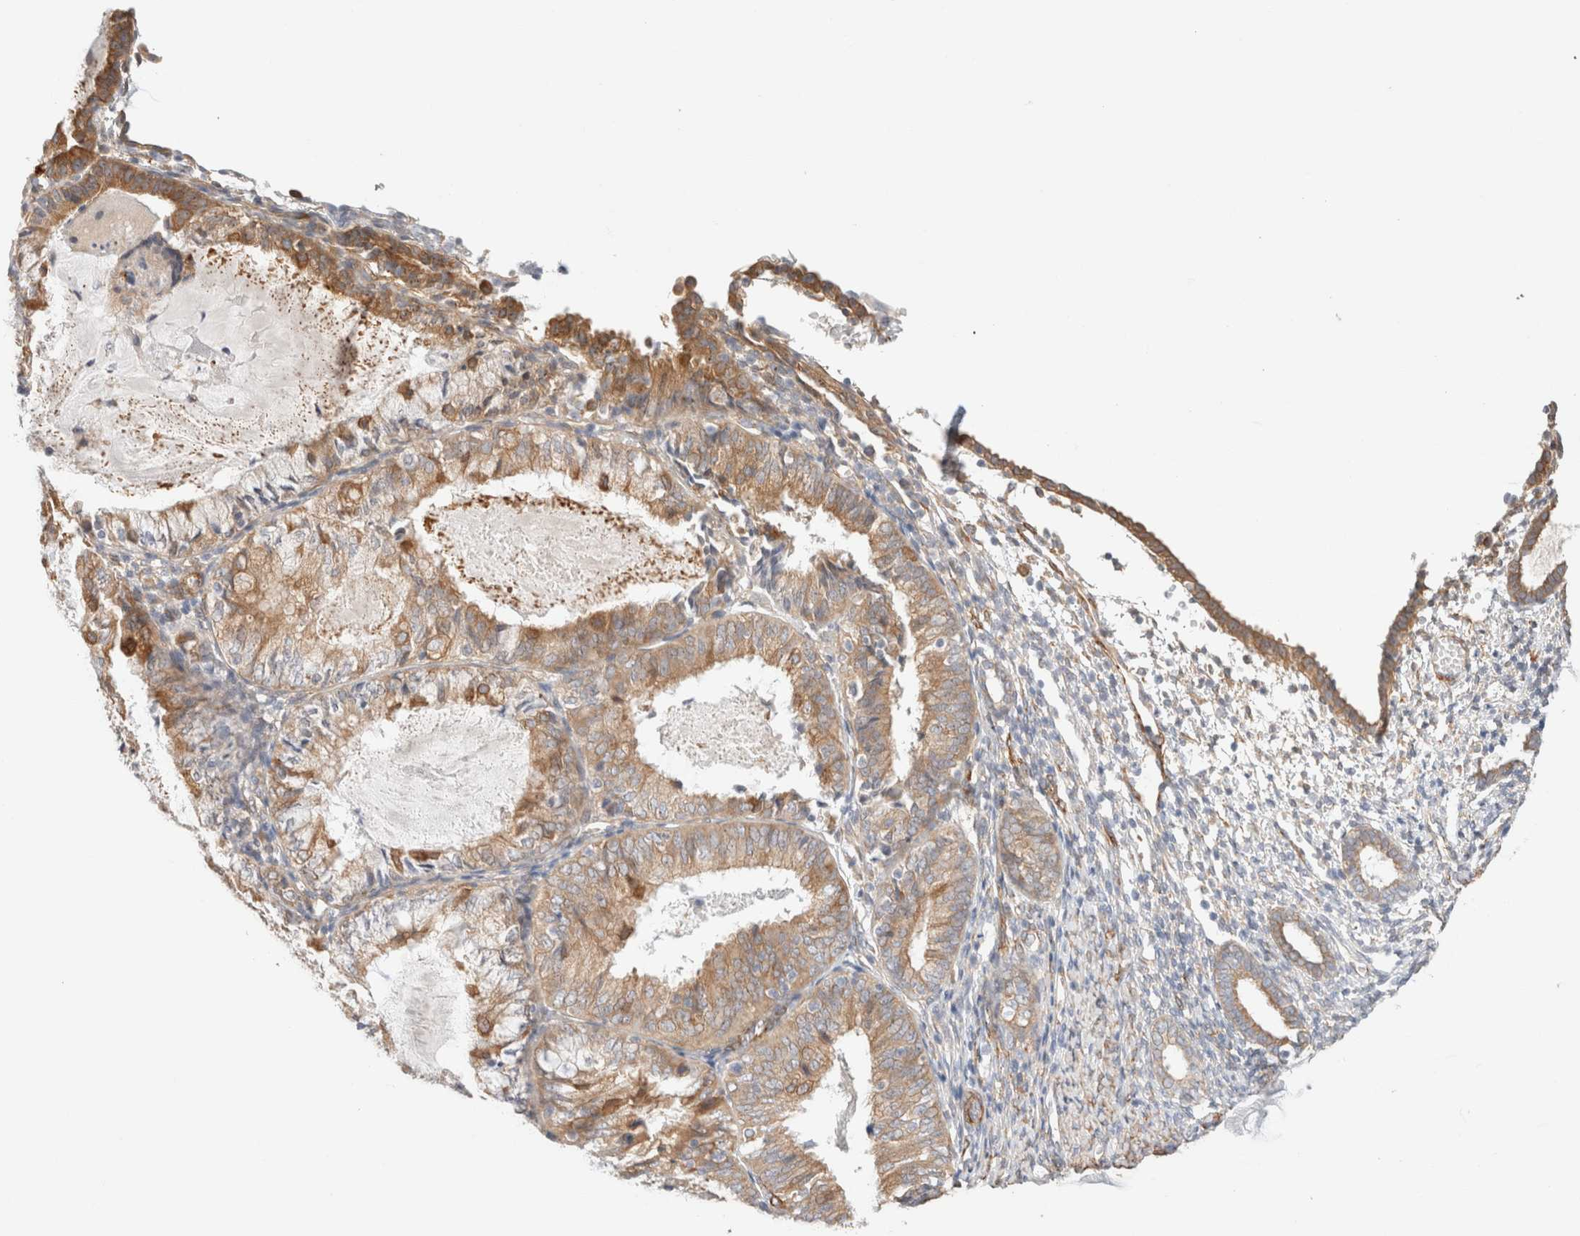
{"staining": {"intensity": "negative", "quantity": "none", "location": "none"}, "tissue": "endometrium", "cell_type": "Cells in endometrial stroma", "image_type": "normal", "snomed": [{"axis": "morphology", "description": "Normal tissue, NOS"}, {"axis": "morphology", "description": "Adenocarcinoma, NOS"}, {"axis": "topography", "description": "Endometrium"}], "caption": "Micrograph shows no protein staining in cells in endometrial stroma of unremarkable endometrium.", "gene": "RRP15", "patient": {"sex": "female", "age": 57}}